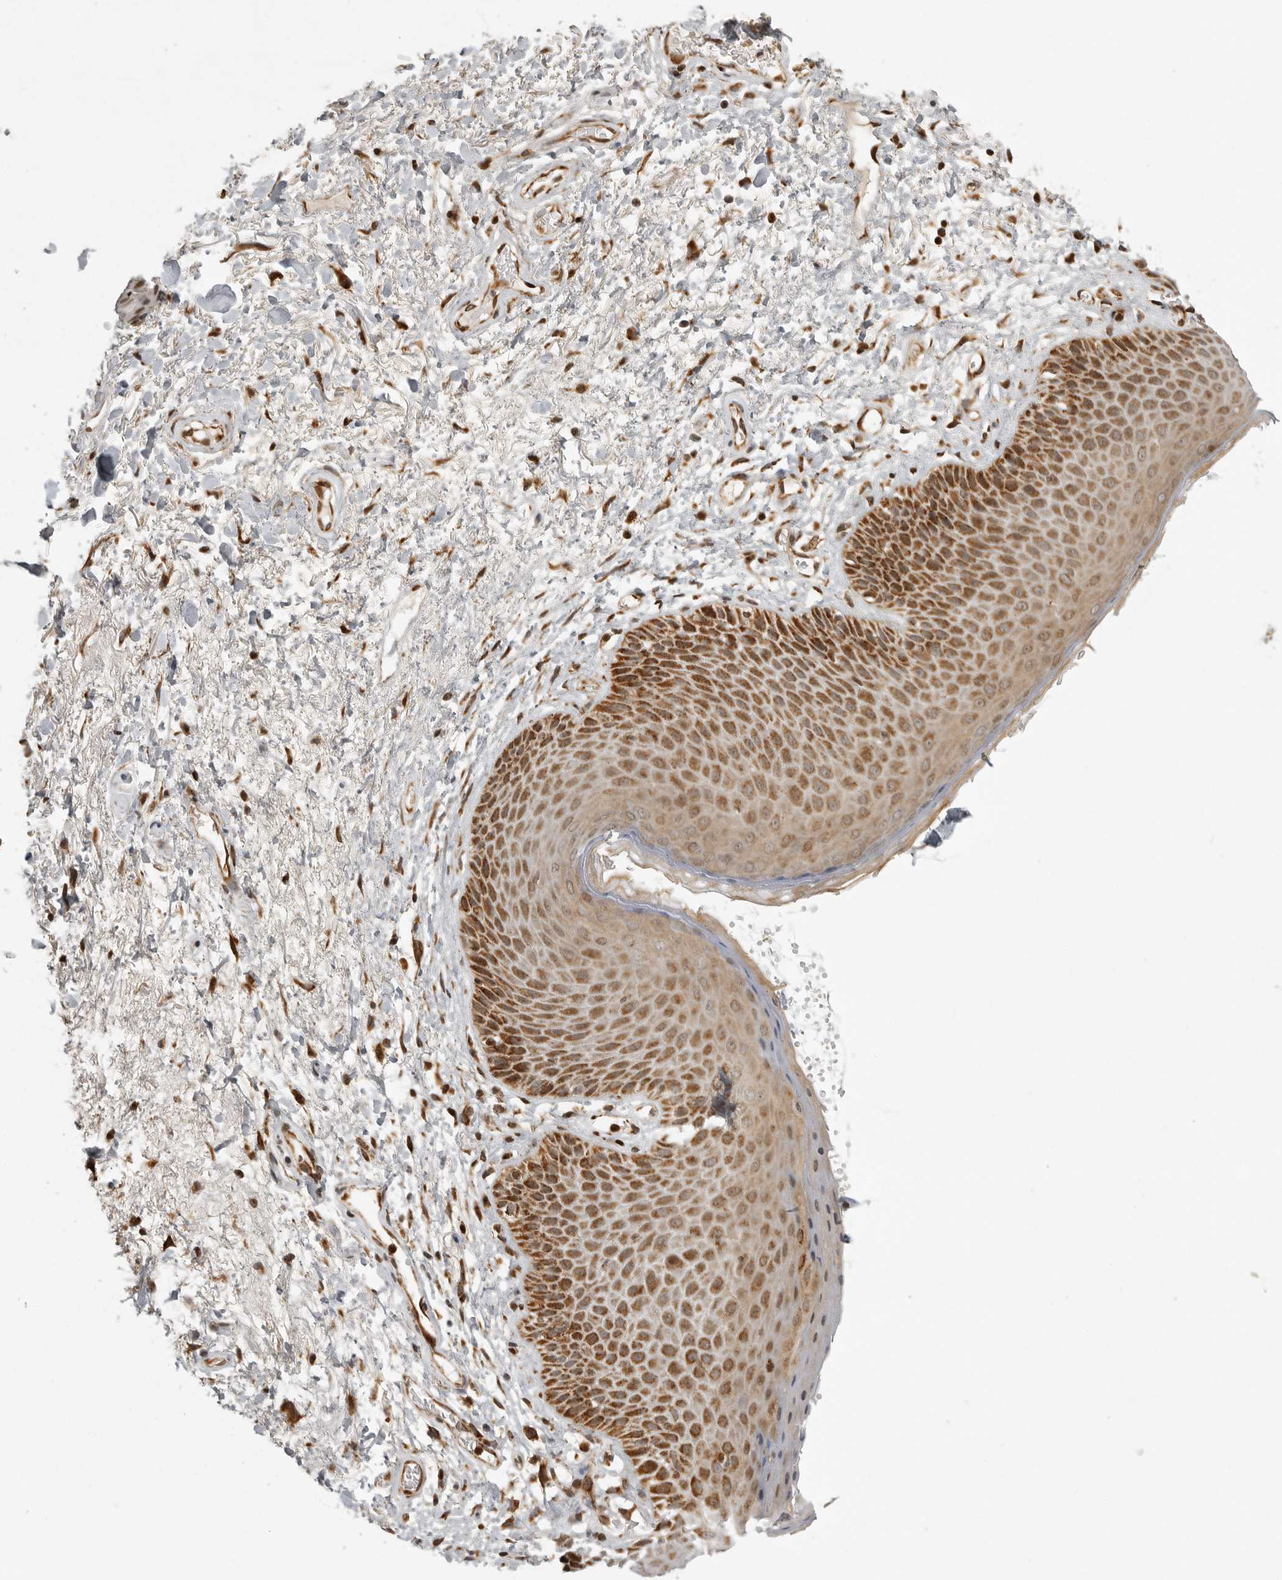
{"staining": {"intensity": "moderate", "quantity": ">75%", "location": "cytoplasmic/membranous,nuclear"}, "tissue": "skin", "cell_type": "Epidermal cells", "image_type": "normal", "snomed": [{"axis": "morphology", "description": "Normal tissue, NOS"}, {"axis": "topography", "description": "Anal"}], "caption": "This micrograph displays IHC staining of unremarkable skin, with medium moderate cytoplasmic/membranous,nuclear staining in about >75% of epidermal cells.", "gene": "NARS2", "patient": {"sex": "male", "age": 74}}